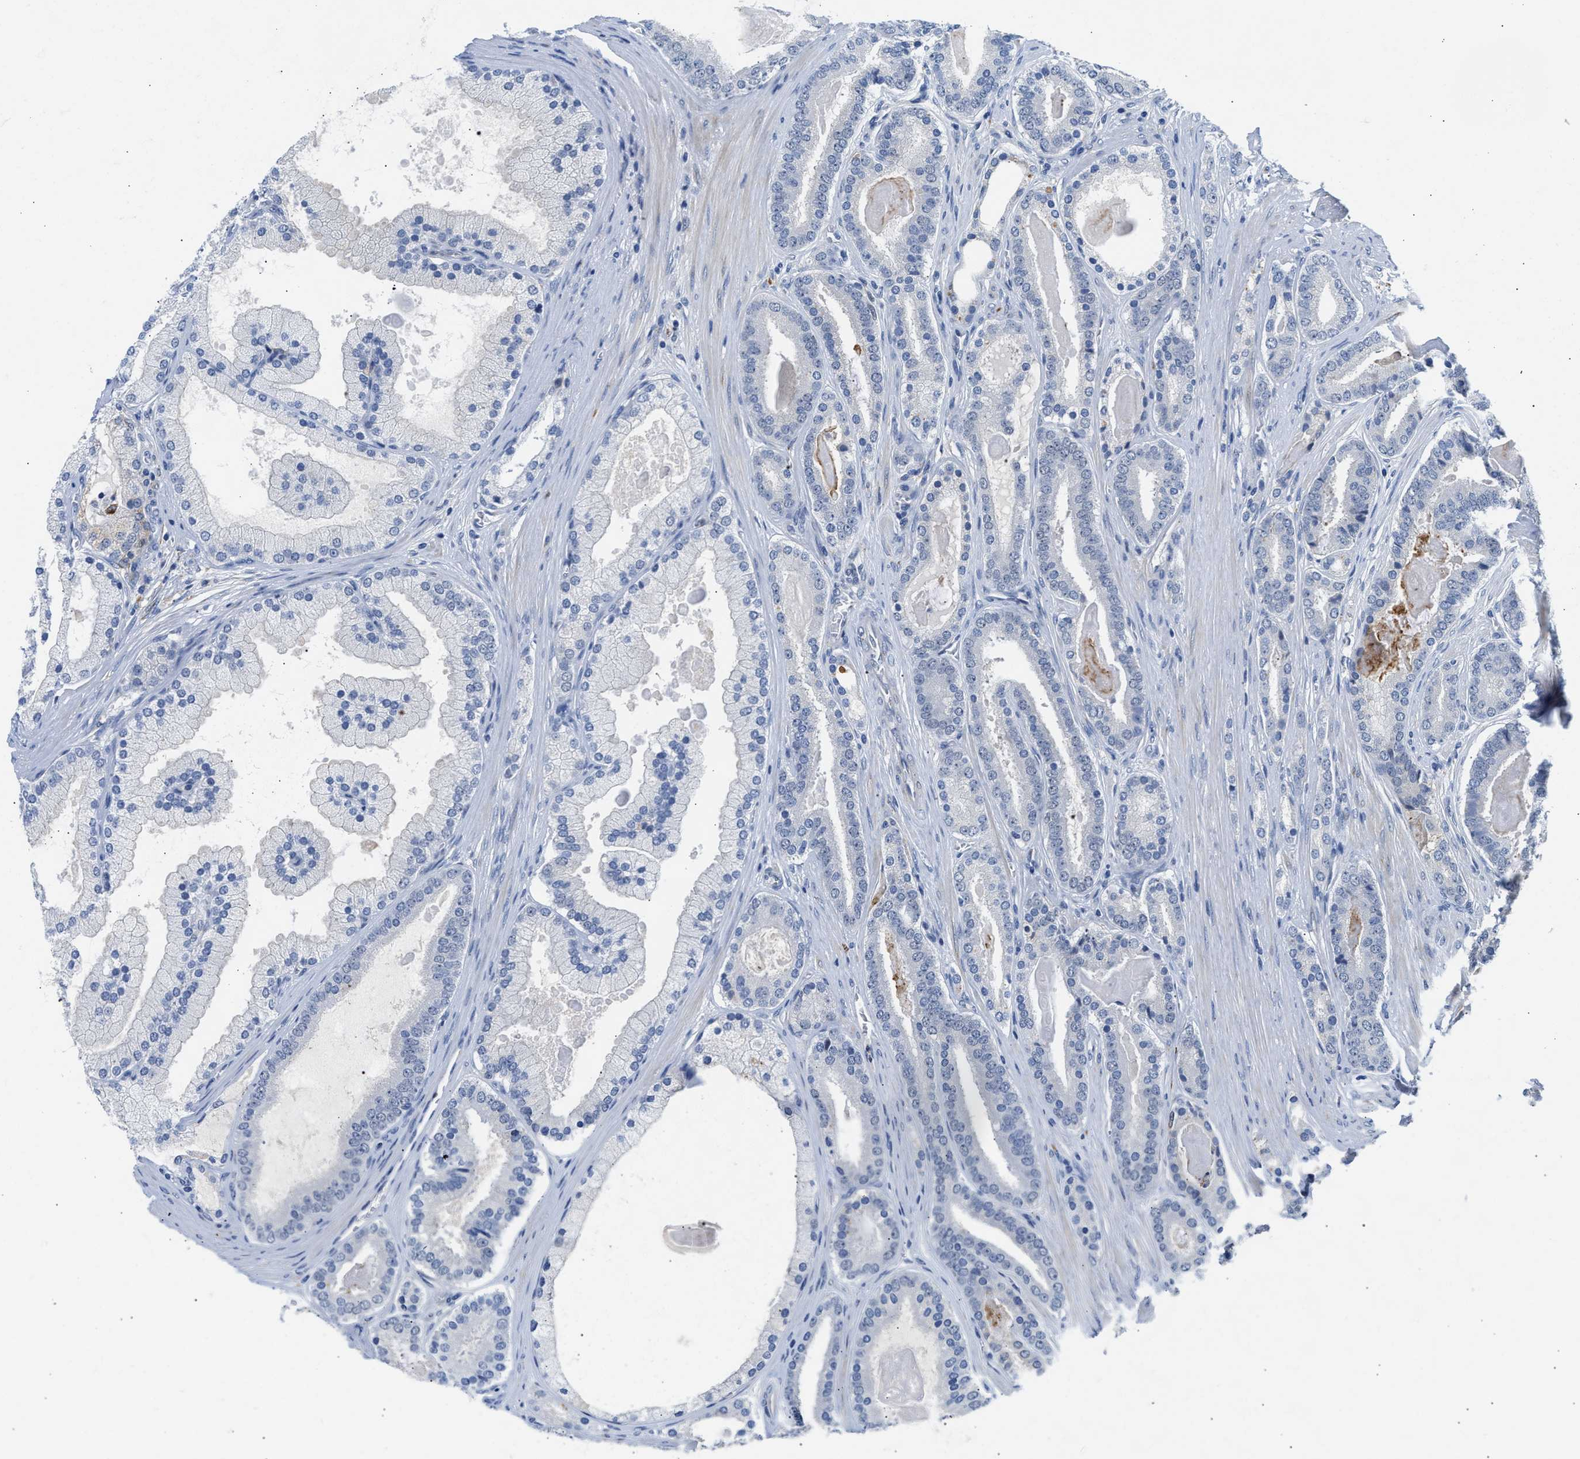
{"staining": {"intensity": "negative", "quantity": "none", "location": "none"}, "tissue": "prostate cancer", "cell_type": "Tumor cells", "image_type": "cancer", "snomed": [{"axis": "morphology", "description": "Adenocarcinoma, High grade"}, {"axis": "topography", "description": "Prostate"}], "caption": "Immunohistochemistry histopathology image of neoplastic tissue: high-grade adenocarcinoma (prostate) stained with DAB reveals no significant protein positivity in tumor cells.", "gene": "PPM1L", "patient": {"sex": "male", "age": 60}}